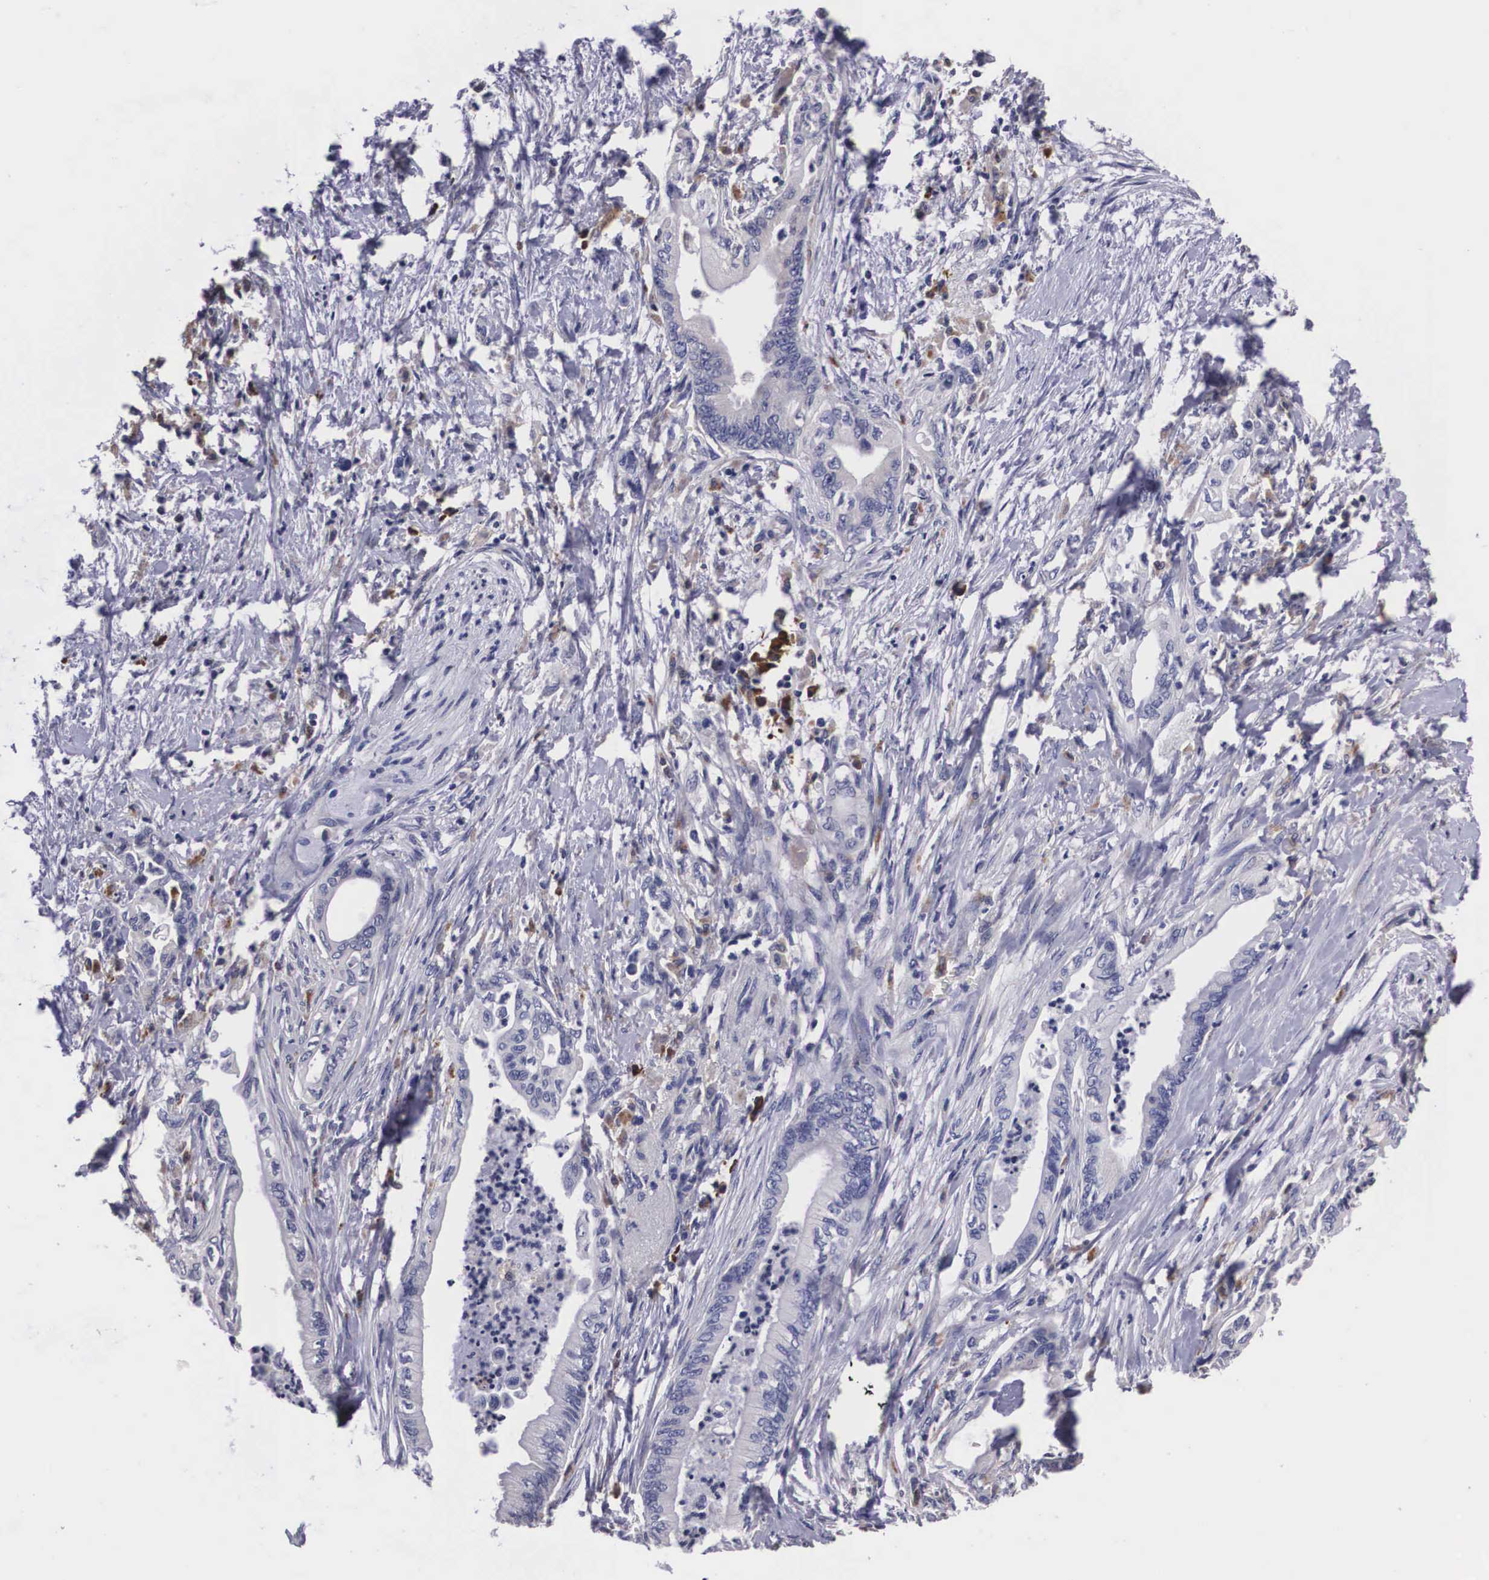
{"staining": {"intensity": "moderate", "quantity": "<25%", "location": "cytoplasmic/membranous"}, "tissue": "pancreatic cancer", "cell_type": "Tumor cells", "image_type": "cancer", "snomed": [{"axis": "morphology", "description": "Adenocarcinoma, NOS"}, {"axis": "topography", "description": "Pancreas"}], "caption": "Pancreatic adenocarcinoma stained with a brown dye exhibits moderate cytoplasmic/membranous positive expression in about <25% of tumor cells.", "gene": "CRELD2", "patient": {"sex": "female", "age": 66}}